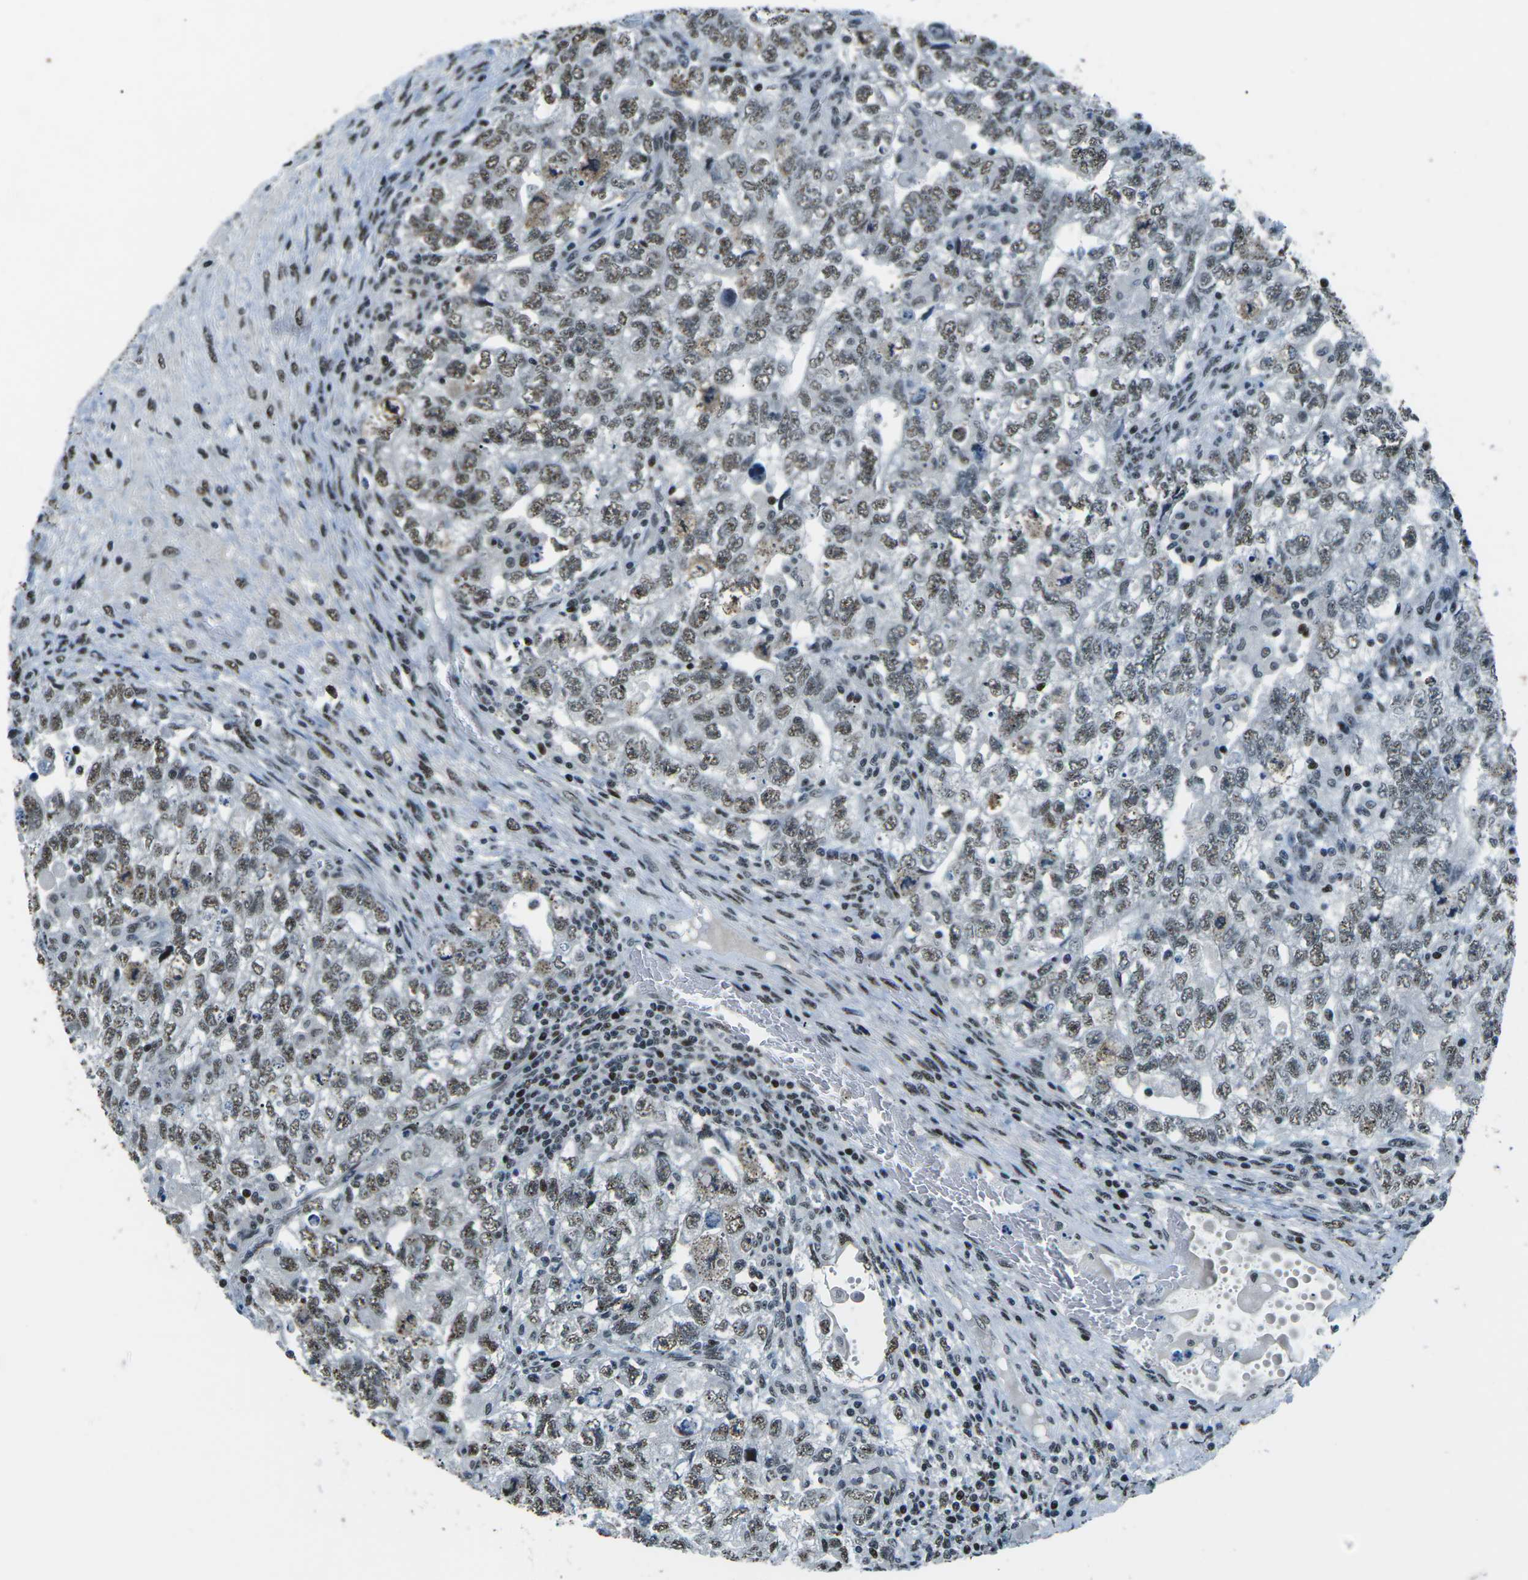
{"staining": {"intensity": "weak", "quantity": ">75%", "location": "nuclear"}, "tissue": "testis cancer", "cell_type": "Tumor cells", "image_type": "cancer", "snomed": [{"axis": "morphology", "description": "Carcinoma, Embryonal, NOS"}, {"axis": "topography", "description": "Testis"}], "caption": "An immunohistochemistry (IHC) photomicrograph of neoplastic tissue is shown. Protein staining in brown shows weak nuclear positivity in testis embryonal carcinoma within tumor cells.", "gene": "RBL2", "patient": {"sex": "male", "age": 36}}